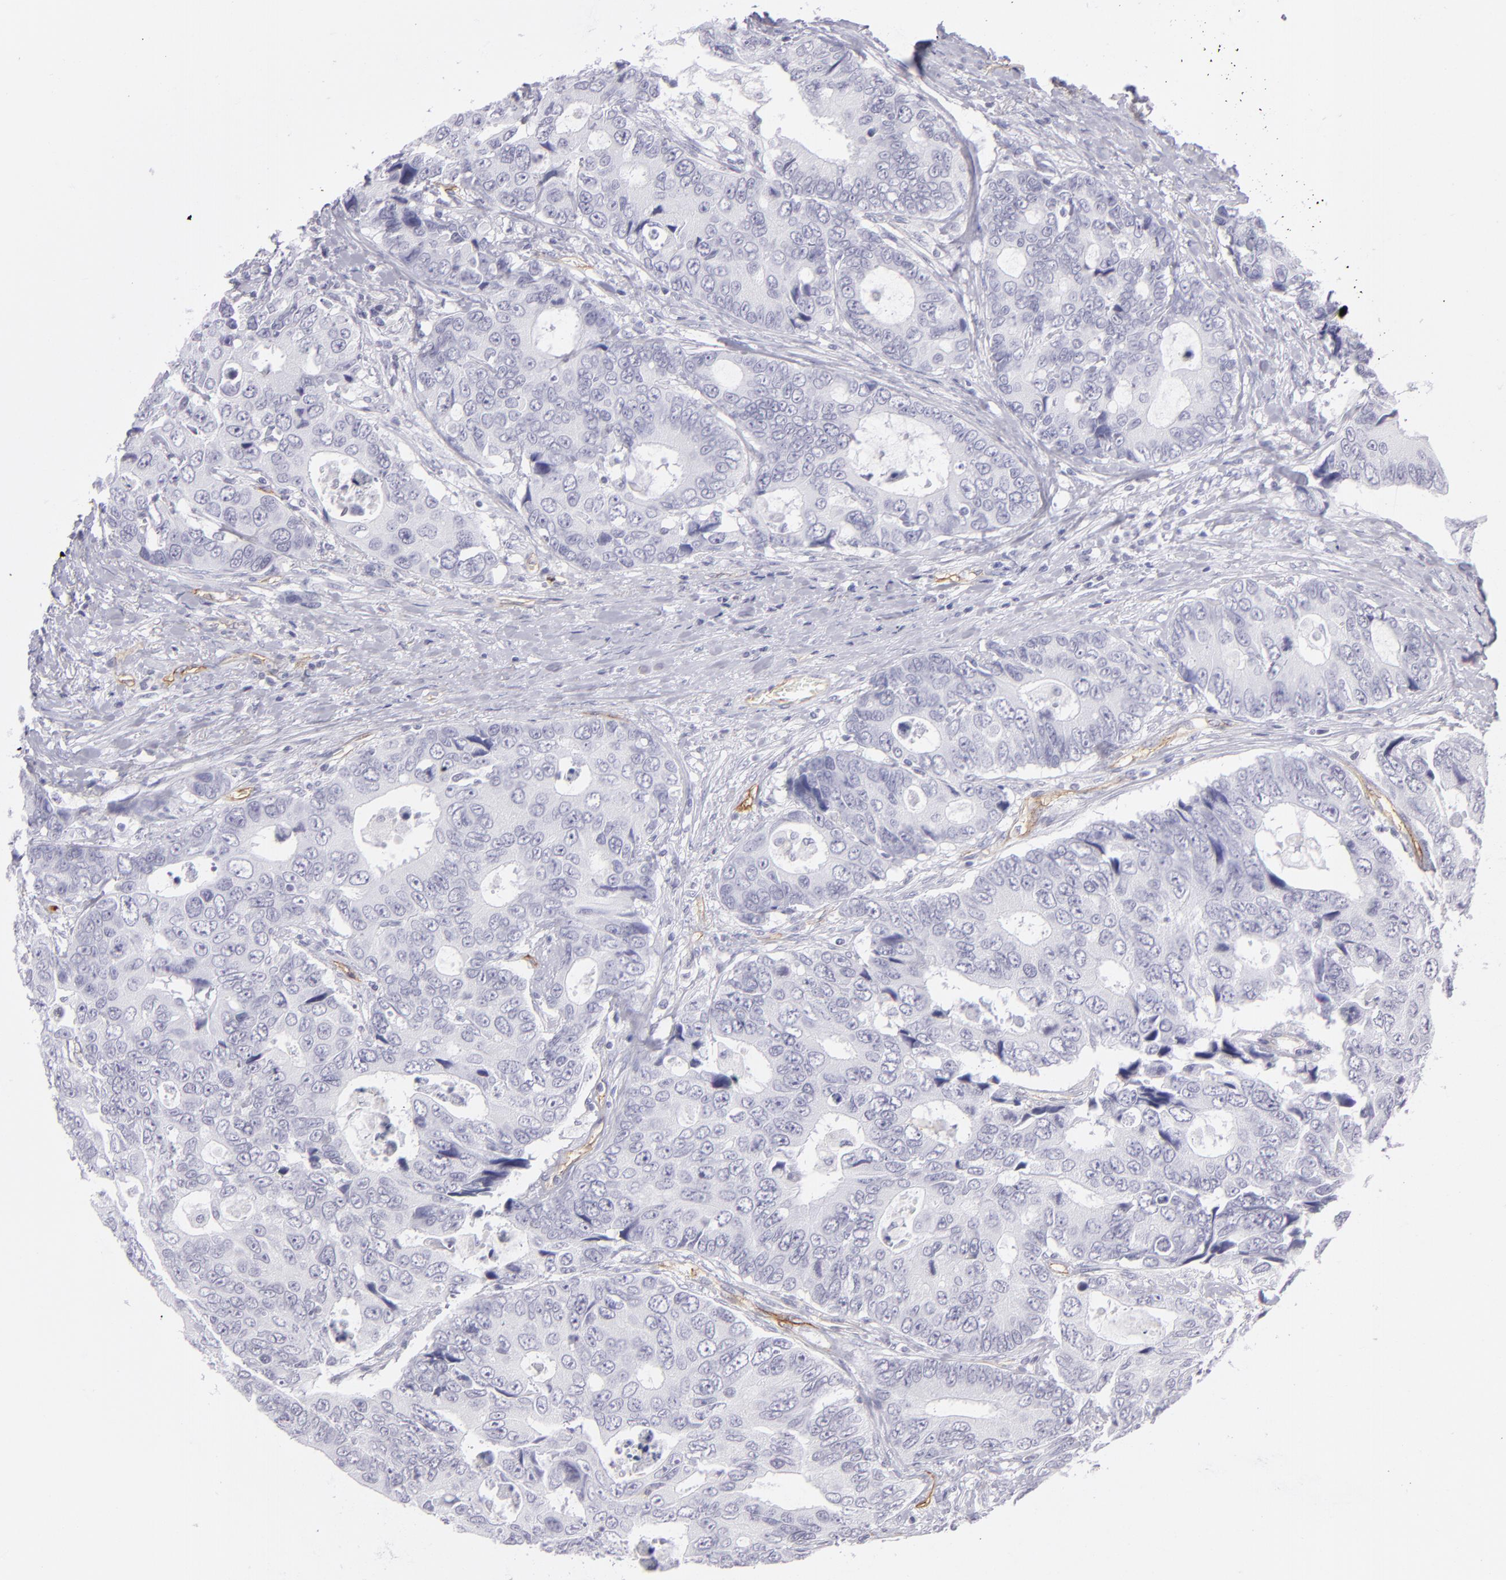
{"staining": {"intensity": "negative", "quantity": "none", "location": "none"}, "tissue": "colorectal cancer", "cell_type": "Tumor cells", "image_type": "cancer", "snomed": [{"axis": "morphology", "description": "Adenocarcinoma, NOS"}, {"axis": "topography", "description": "Rectum"}], "caption": "A high-resolution image shows IHC staining of colorectal cancer (adenocarcinoma), which demonstrates no significant positivity in tumor cells.", "gene": "THBD", "patient": {"sex": "female", "age": 67}}